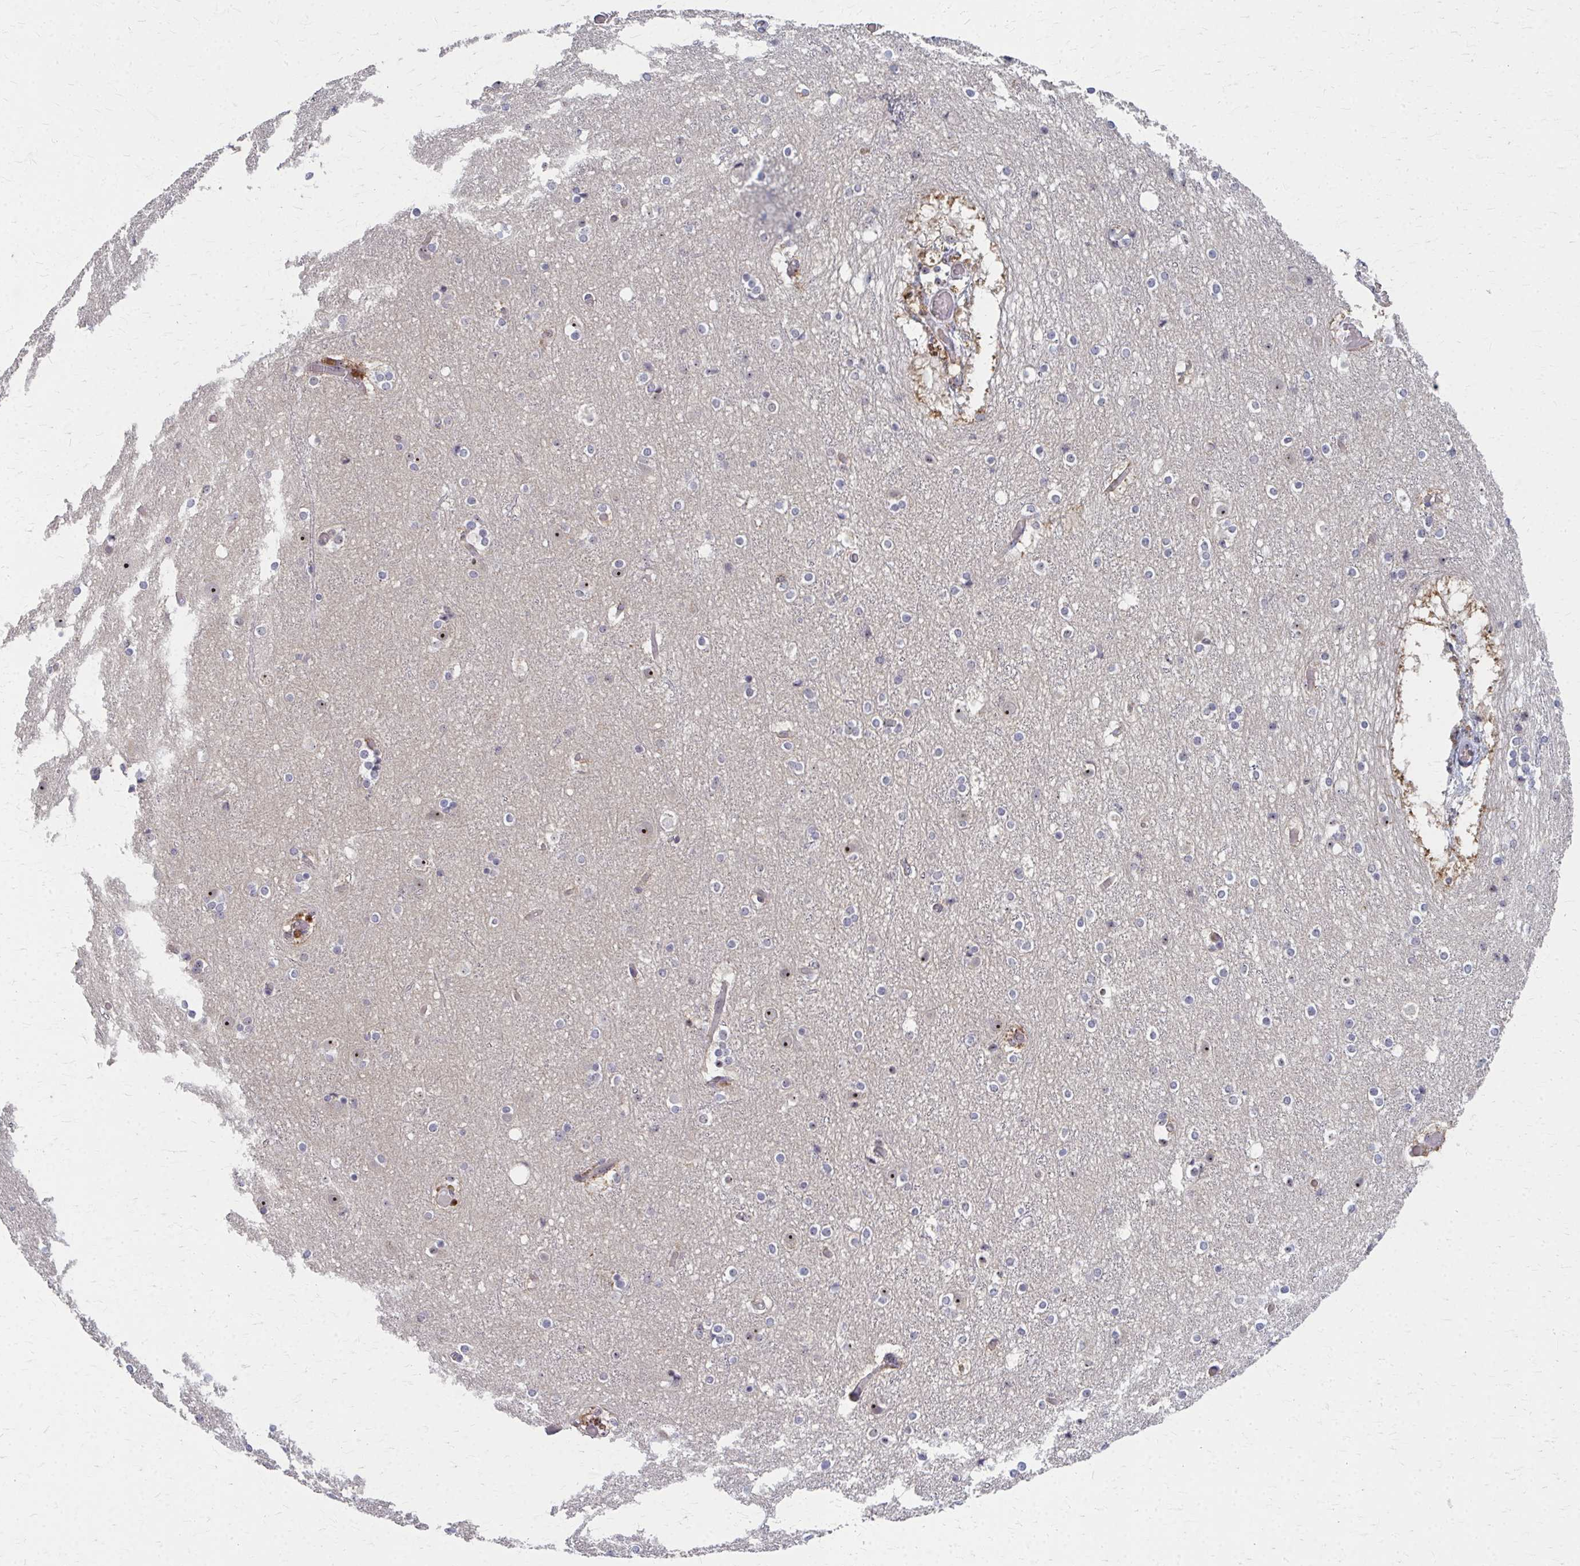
{"staining": {"intensity": "negative", "quantity": "none", "location": "none"}, "tissue": "cerebral cortex", "cell_type": "Endothelial cells", "image_type": "normal", "snomed": [{"axis": "morphology", "description": "Normal tissue, NOS"}, {"axis": "topography", "description": "Cerebral cortex"}], "caption": "This image is of benign cerebral cortex stained with immunohistochemistry (IHC) to label a protein in brown with the nuclei are counter-stained blue. There is no staining in endothelial cells.", "gene": "NUDT16", "patient": {"sex": "female", "age": 52}}